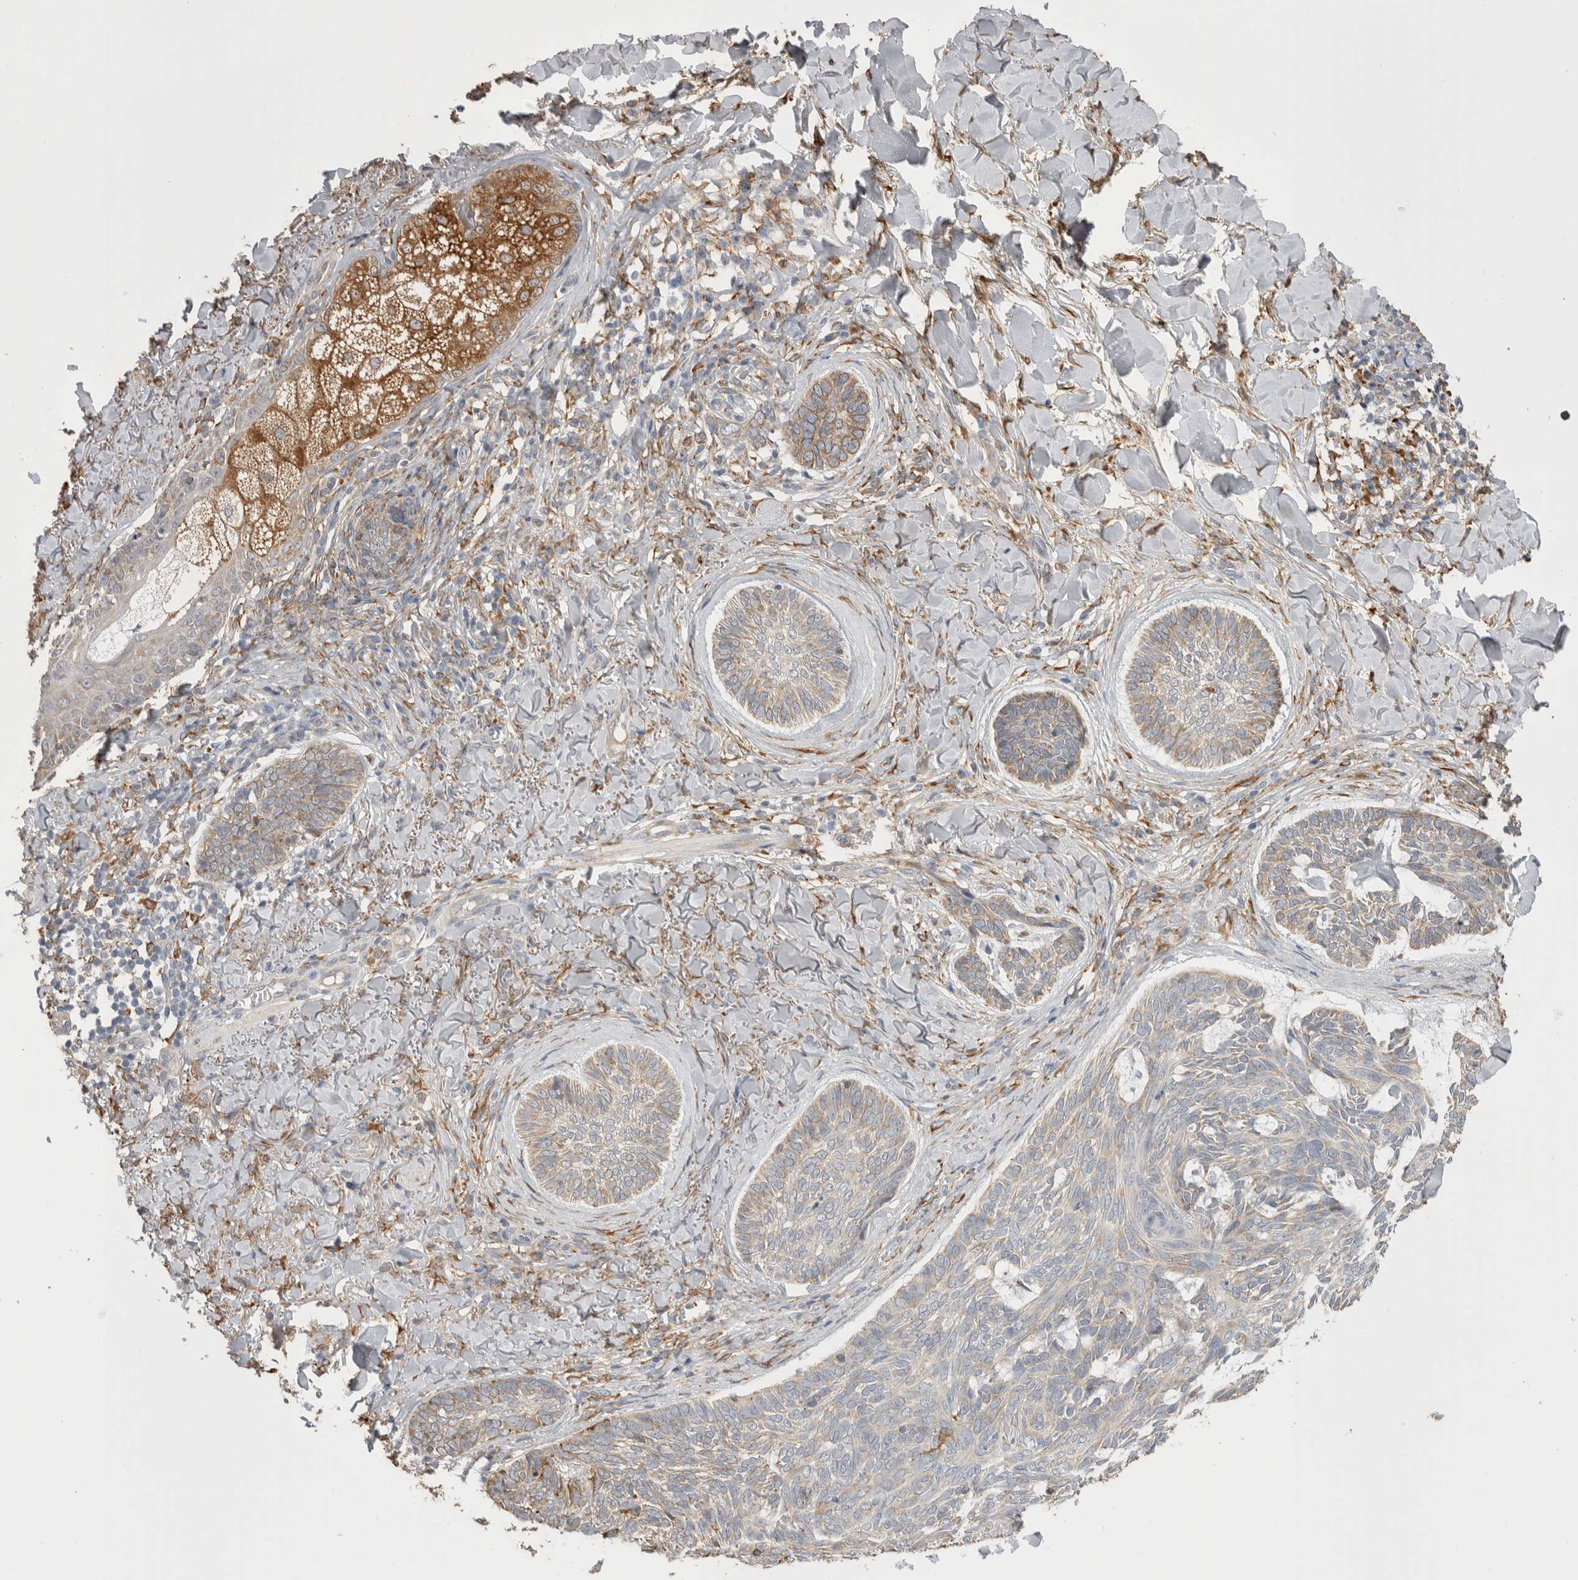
{"staining": {"intensity": "weak", "quantity": "25%-75%", "location": "cytoplasmic/membranous"}, "tissue": "skin cancer", "cell_type": "Tumor cells", "image_type": "cancer", "snomed": [{"axis": "morphology", "description": "Basal cell carcinoma"}, {"axis": "topography", "description": "Skin"}], "caption": "Skin cancer stained for a protein displays weak cytoplasmic/membranous positivity in tumor cells.", "gene": "LRPAP1", "patient": {"sex": "male", "age": 43}}